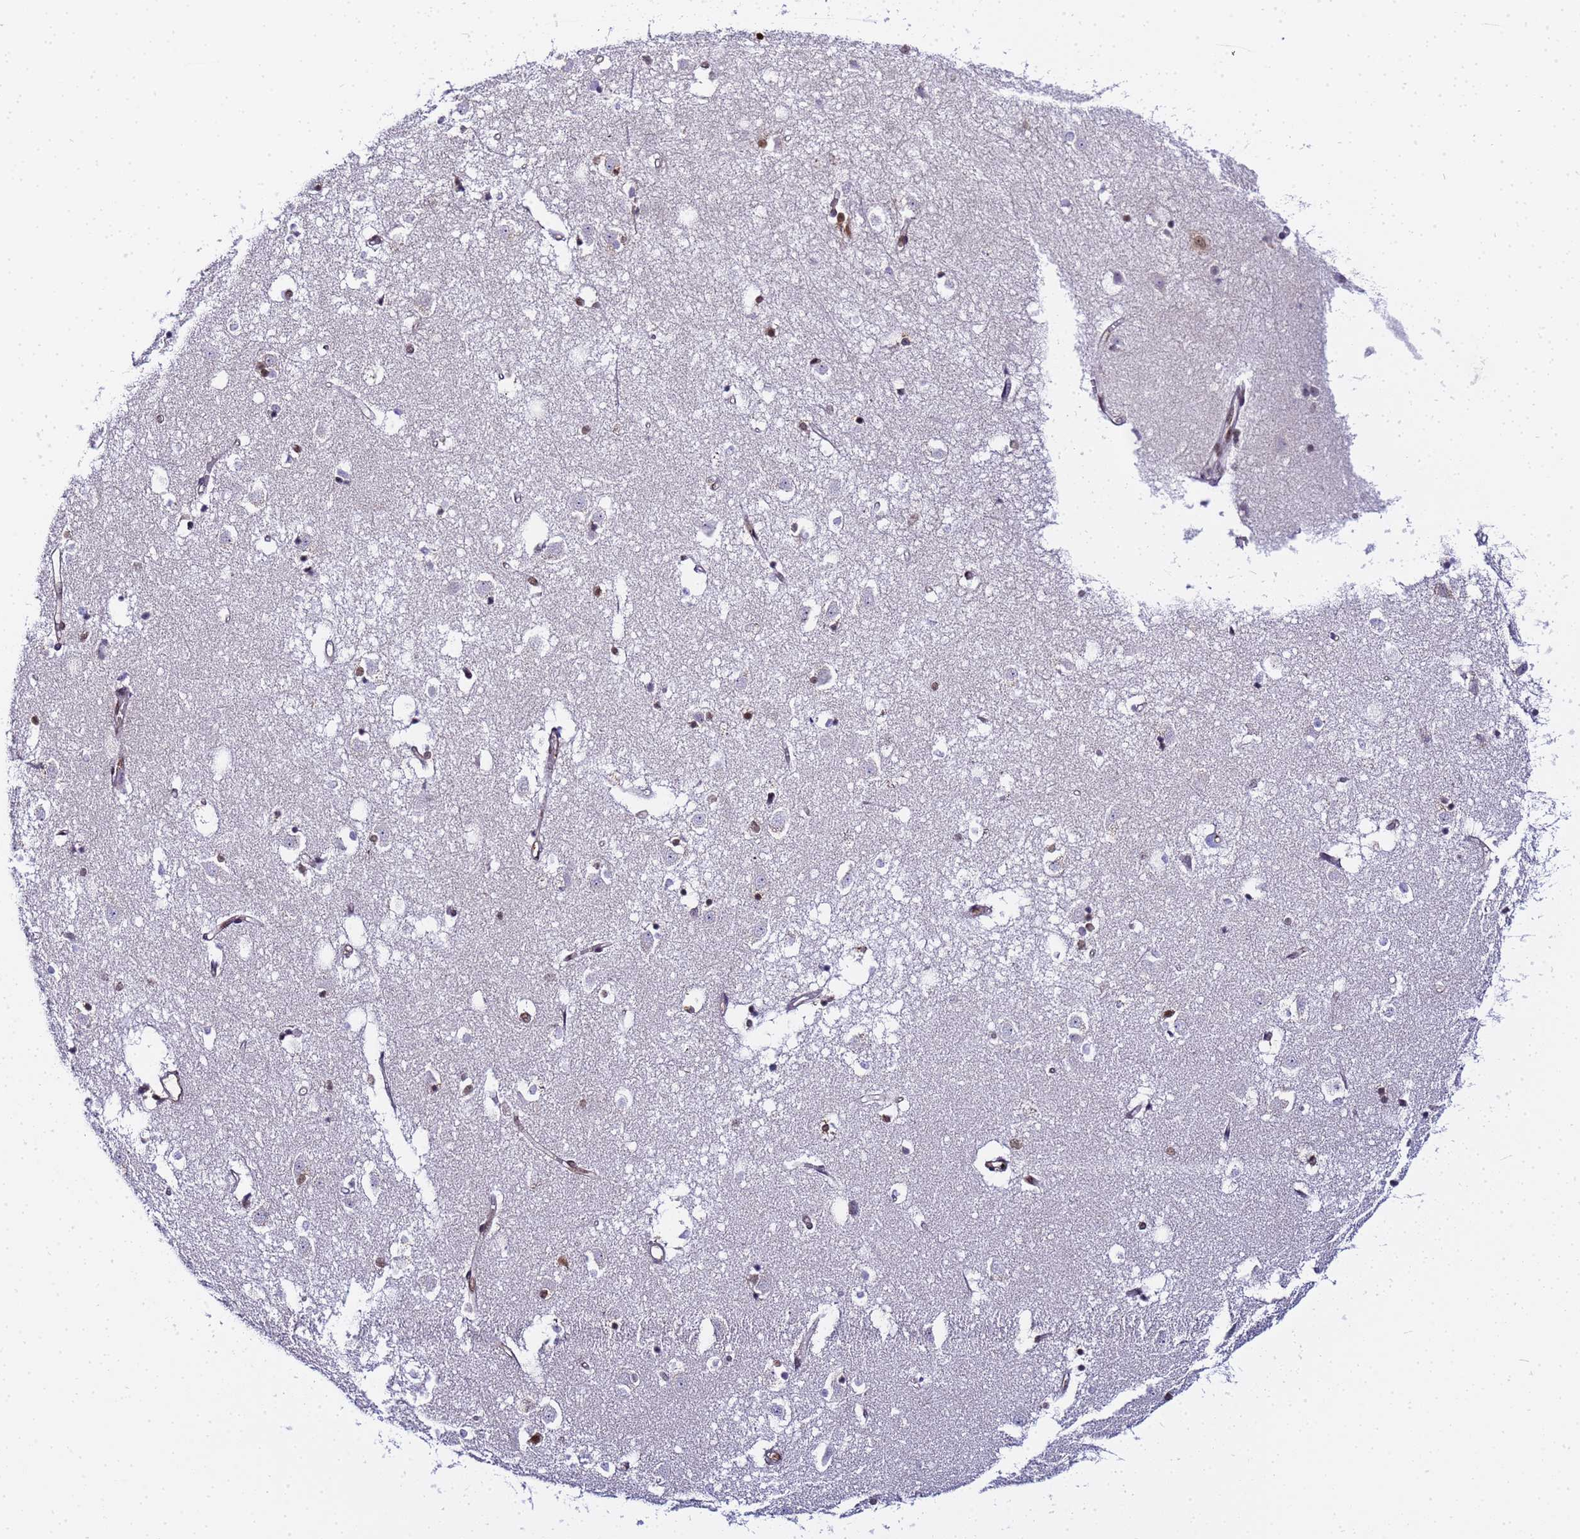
{"staining": {"intensity": "moderate", "quantity": "<25%", "location": "nuclear"}, "tissue": "caudate", "cell_type": "Glial cells", "image_type": "normal", "snomed": [{"axis": "morphology", "description": "Normal tissue, NOS"}, {"axis": "topography", "description": "Lateral ventricle wall"}], "caption": "This image reveals IHC staining of normal caudate, with low moderate nuclear positivity in approximately <25% of glial cells.", "gene": "RBM12", "patient": {"sex": "male", "age": 45}}